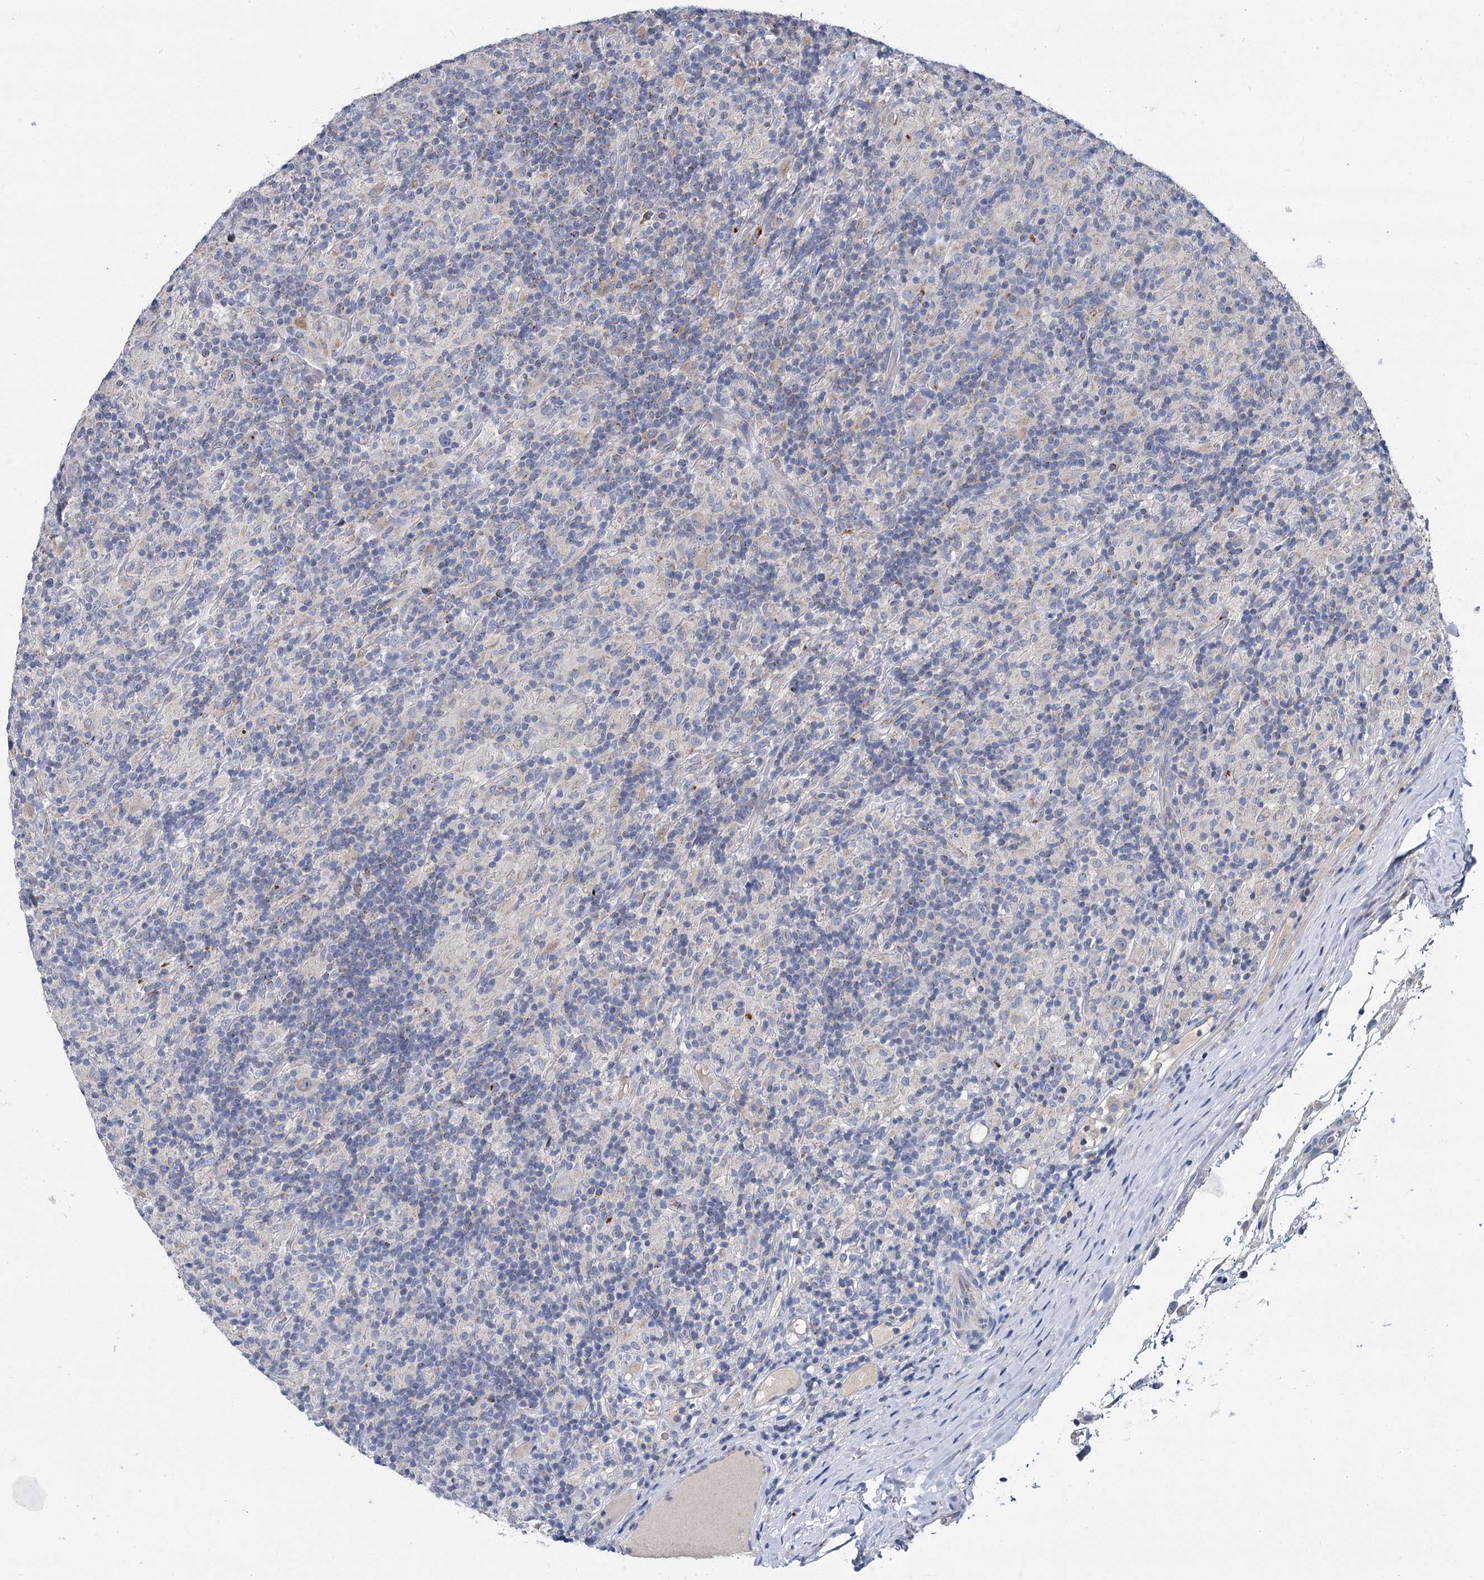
{"staining": {"intensity": "negative", "quantity": "none", "location": "none"}, "tissue": "lymphoma", "cell_type": "Tumor cells", "image_type": "cancer", "snomed": [{"axis": "morphology", "description": "Hodgkin's disease, NOS"}, {"axis": "topography", "description": "Lymph node"}], "caption": "This image is of lymphoma stained with immunohistochemistry (IHC) to label a protein in brown with the nuclei are counter-stained blue. There is no expression in tumor cells.", "gene": "ANKRD16", "patient": {"sex": "male", "age": 70}}